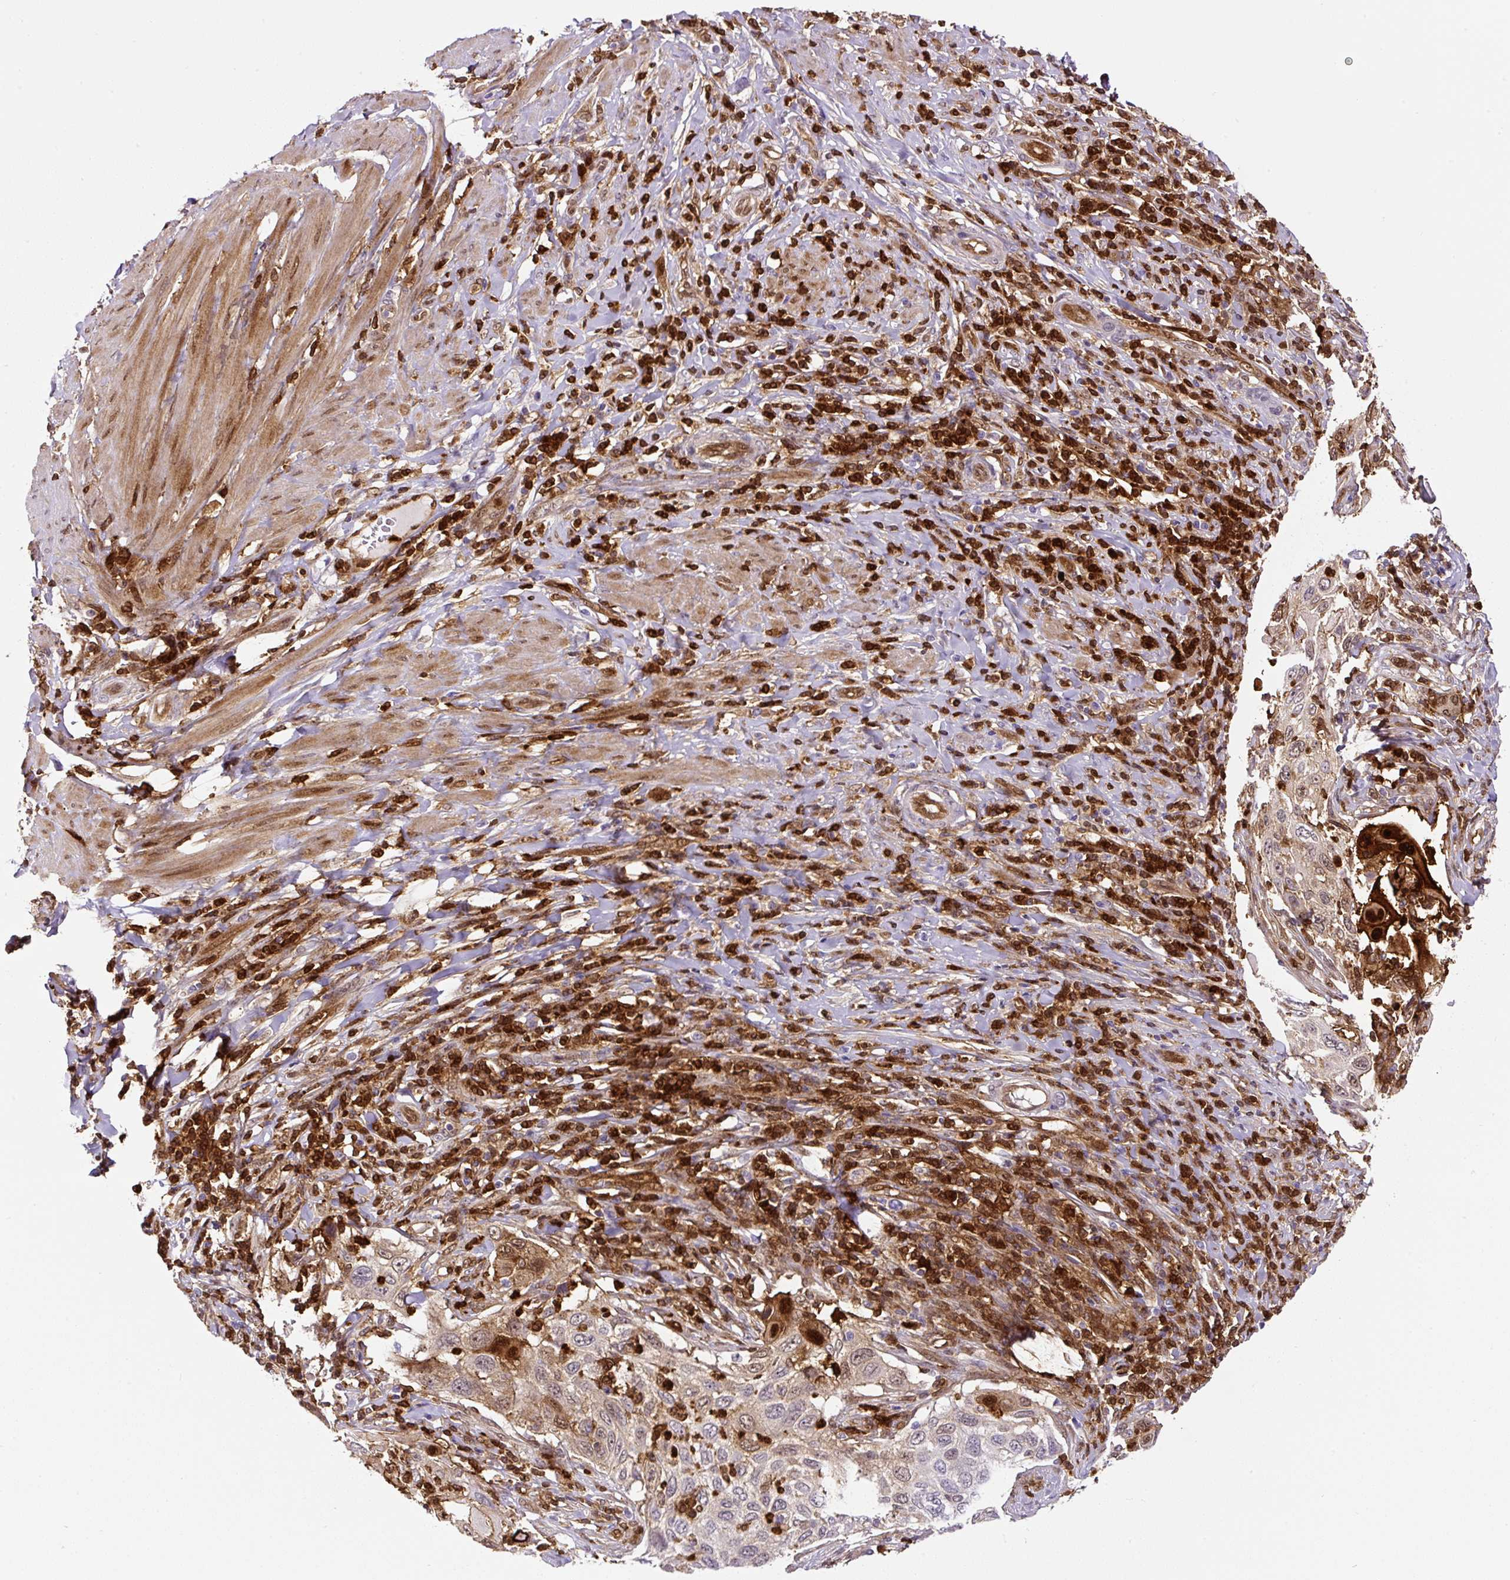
{"staining": {"intensity": "moderate", "quantity": "<25%", "location": "cytoplasmic/membranous,nuclear"}, "tissue": "cervical cancer", "cell_type": "Tumor cells", "image_type": "cancer", "snomed": [{"axis": "morphology", "description": "Squamous cell carcinoma, NOS"}, {"axis": "topography", "description": "Cervix"}], "caption": "Immunohistochemical staining of human cervical cancer shows low levels of moderate cytoplasmic/membranous and nuclear positivity in approximately <25% of tumor cells. The staining was performed using DAB, with brown indicating positive protein expression. Nuclei are stained blue with hematoxylin.", "gene": "ANXA1", "patient": {"sex": "female", "age": 70}}